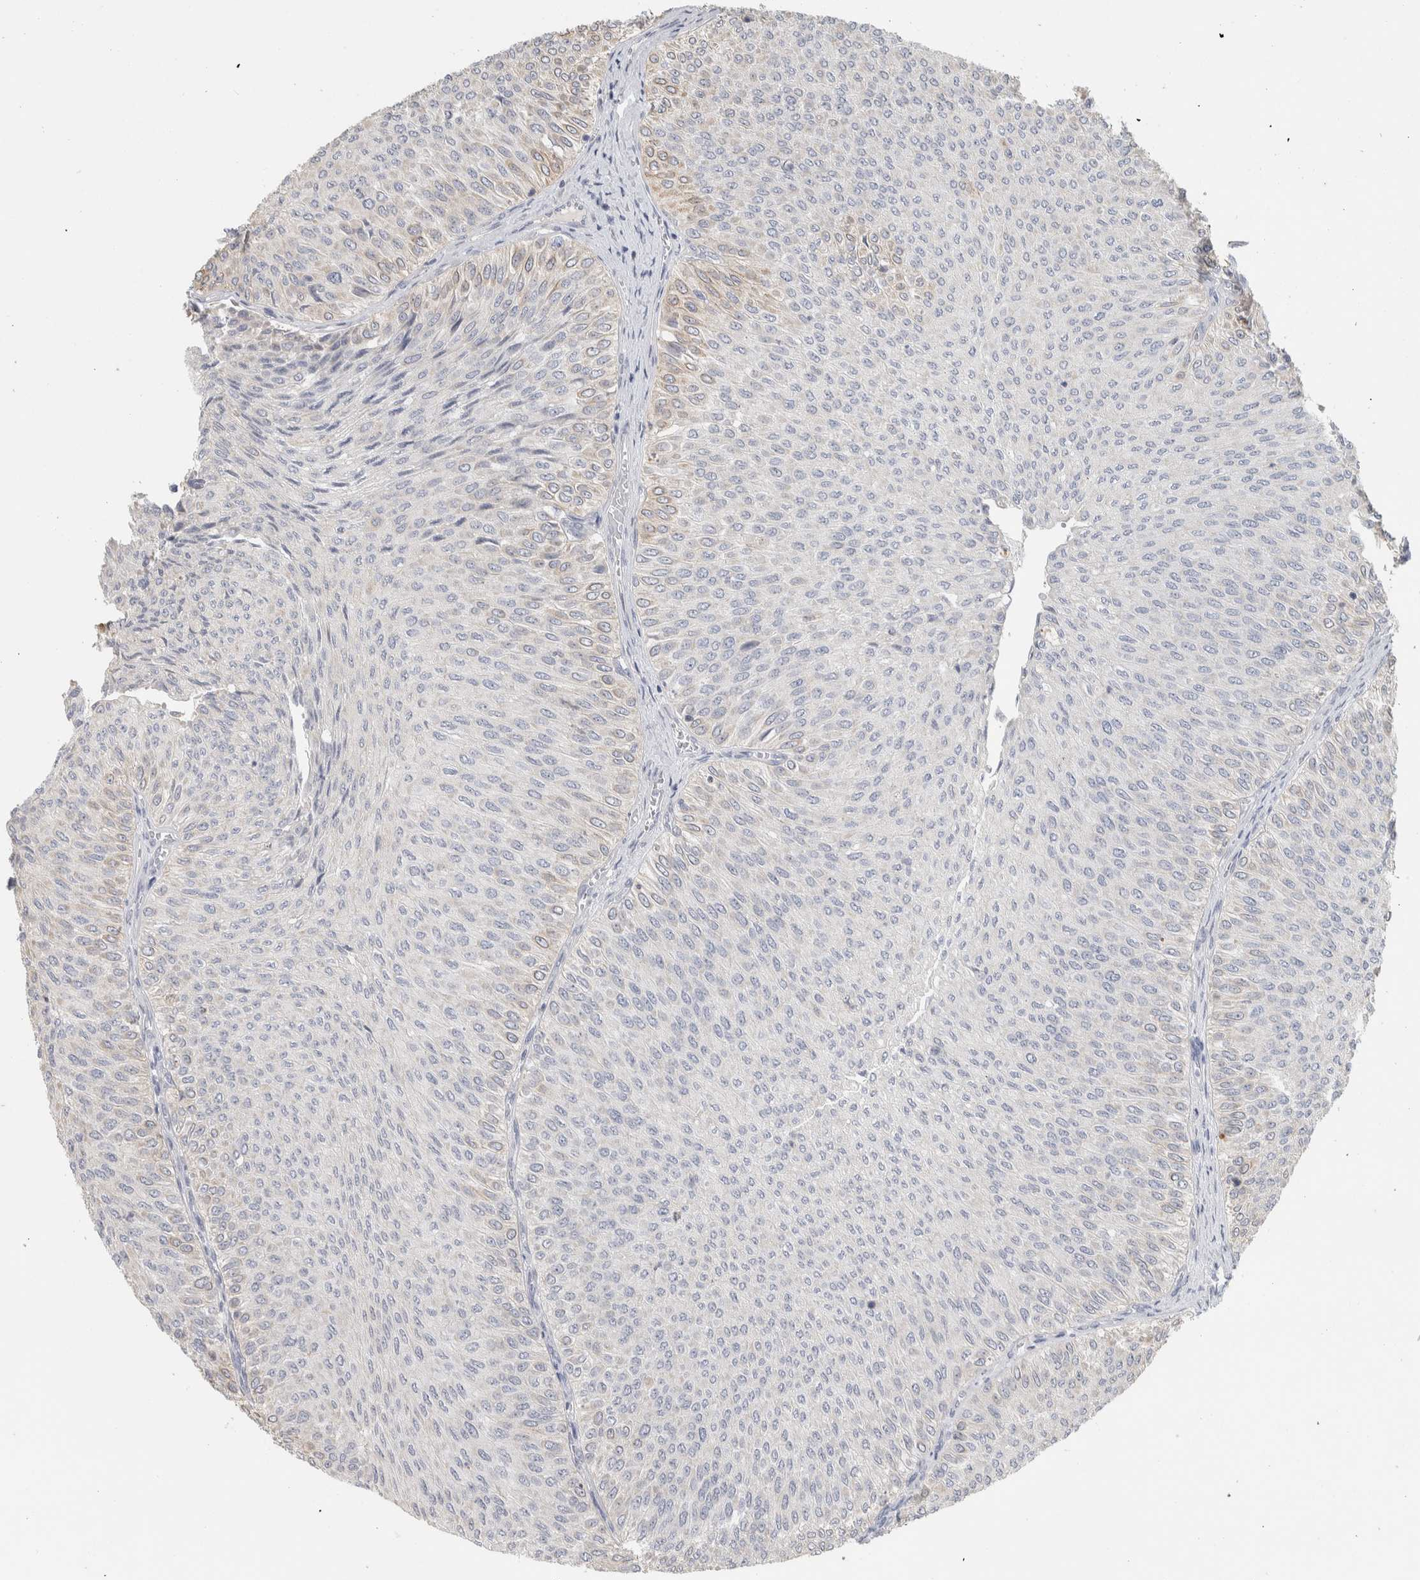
{"staining": {"intensity": "weak", "quantity": "<25%", "location": "cytoplasmic/membranous"}, "tissue": "urothelial cancer", "cell_type": "Tumor cells", "image_type": "cancer", "snomed": [{"axis": "morphology", "description": "Urothelial carcinoma, Low grade"}, {"axis": "topography", "description": "Urinary bladder"}], "caption": "Tumor cells are negative for brown protein staining in urothelial cancer.", "gene": "DCXR", "patient": {"sex": "male", "age": 78}}